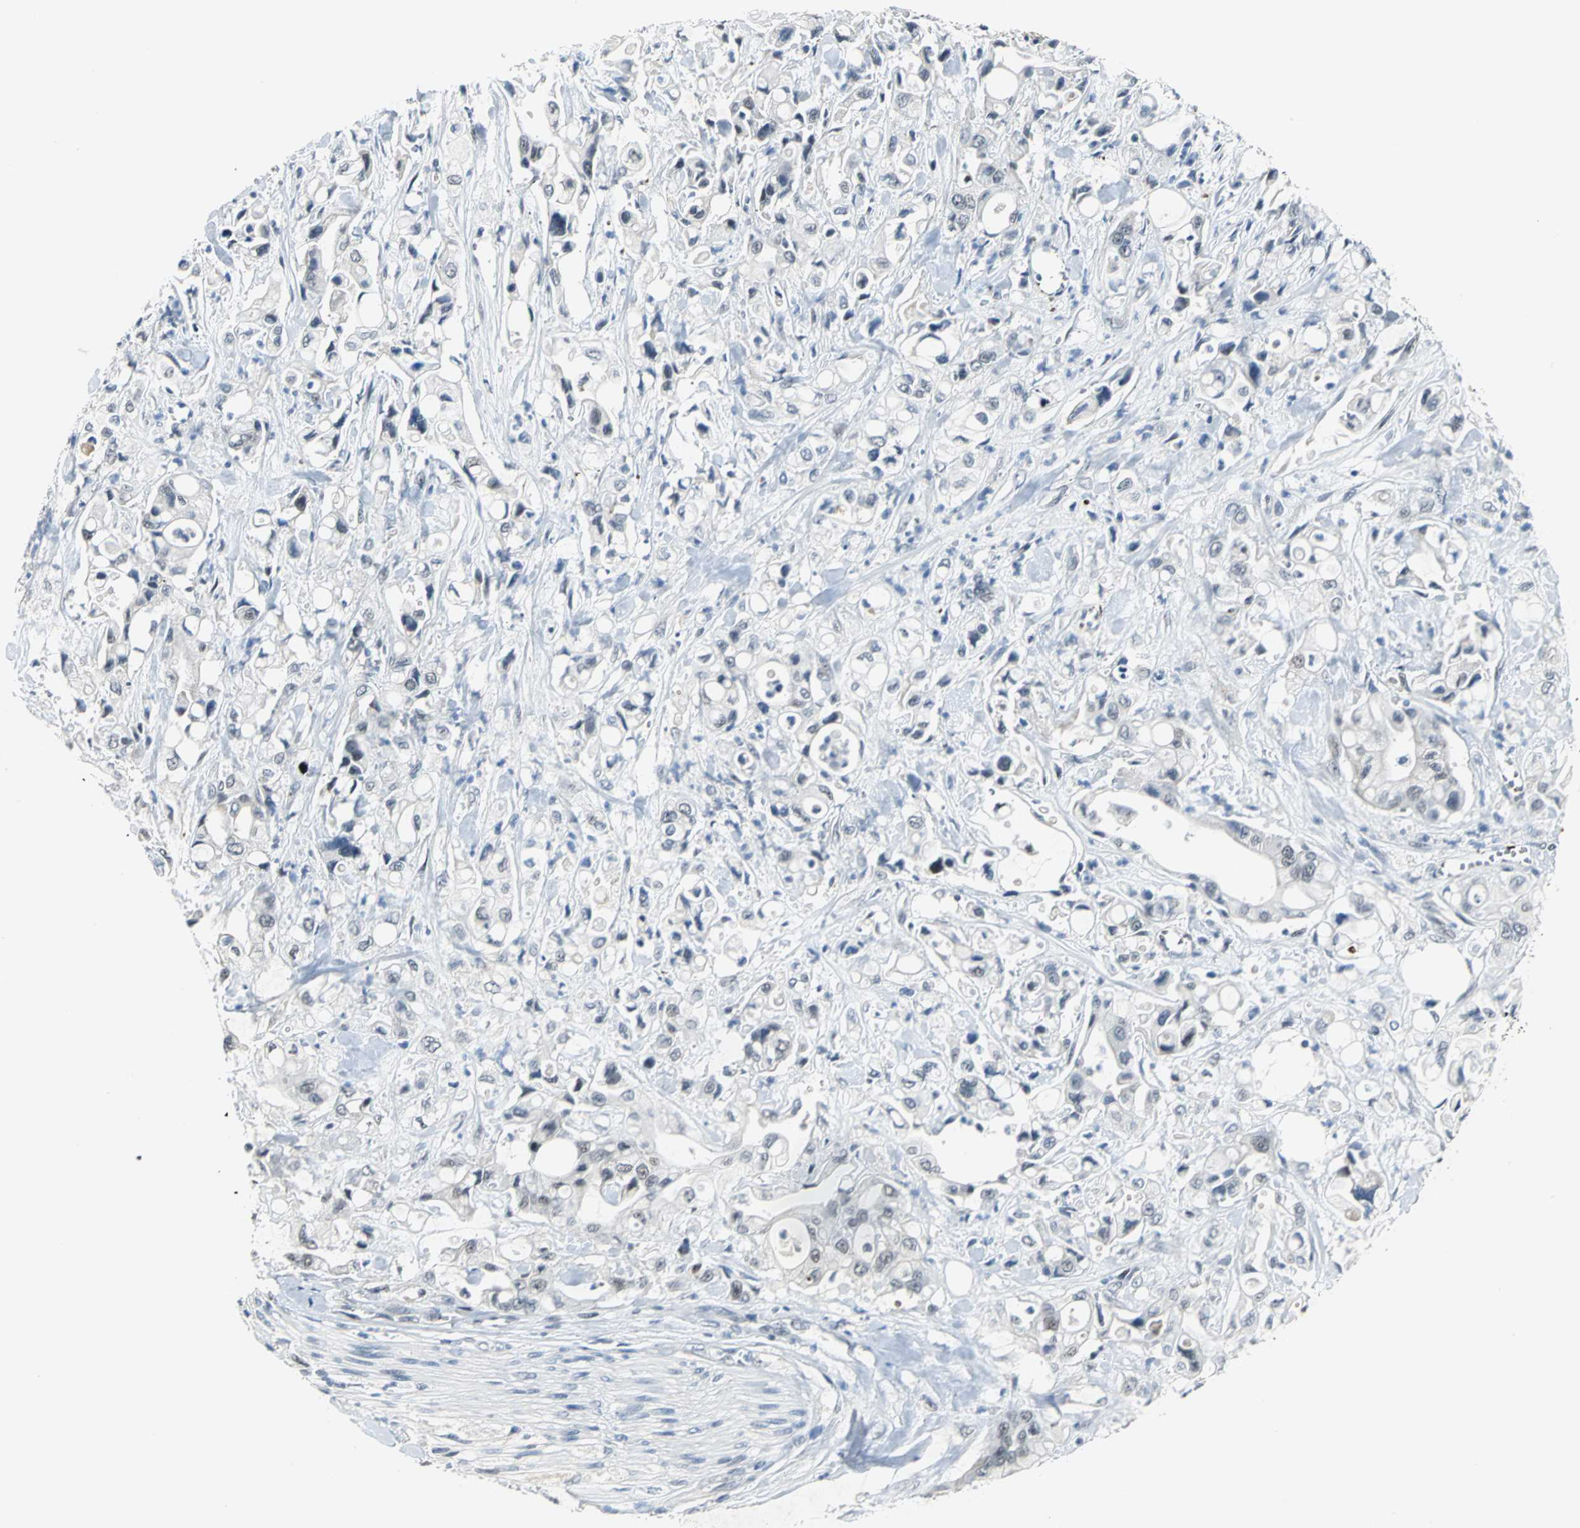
{"staining": {"intensity": "weak", "quantity": "25%-75%", "location": "nuclear"}, "tissue": "pancreatic cancer", "cell_type": "Tumor cells", "image_type": "cancer", "snomed": [{"axis": "morphology", "description": "Adenocarcinoma, NOS"}, {"axis": "topography", "description": "Pancreas"}], "caption": "Tumor cells reveal low levels of weak nuclear expression in about 25%-75% of cells in human pancreatic cancer (adenocarcinoma). (DAB (3,3'-diaminobenzidine) IHC with brightfield microscopy, high magnification).", "gene": "GLI3", "patient": {"sex": "male", "age": 70}}